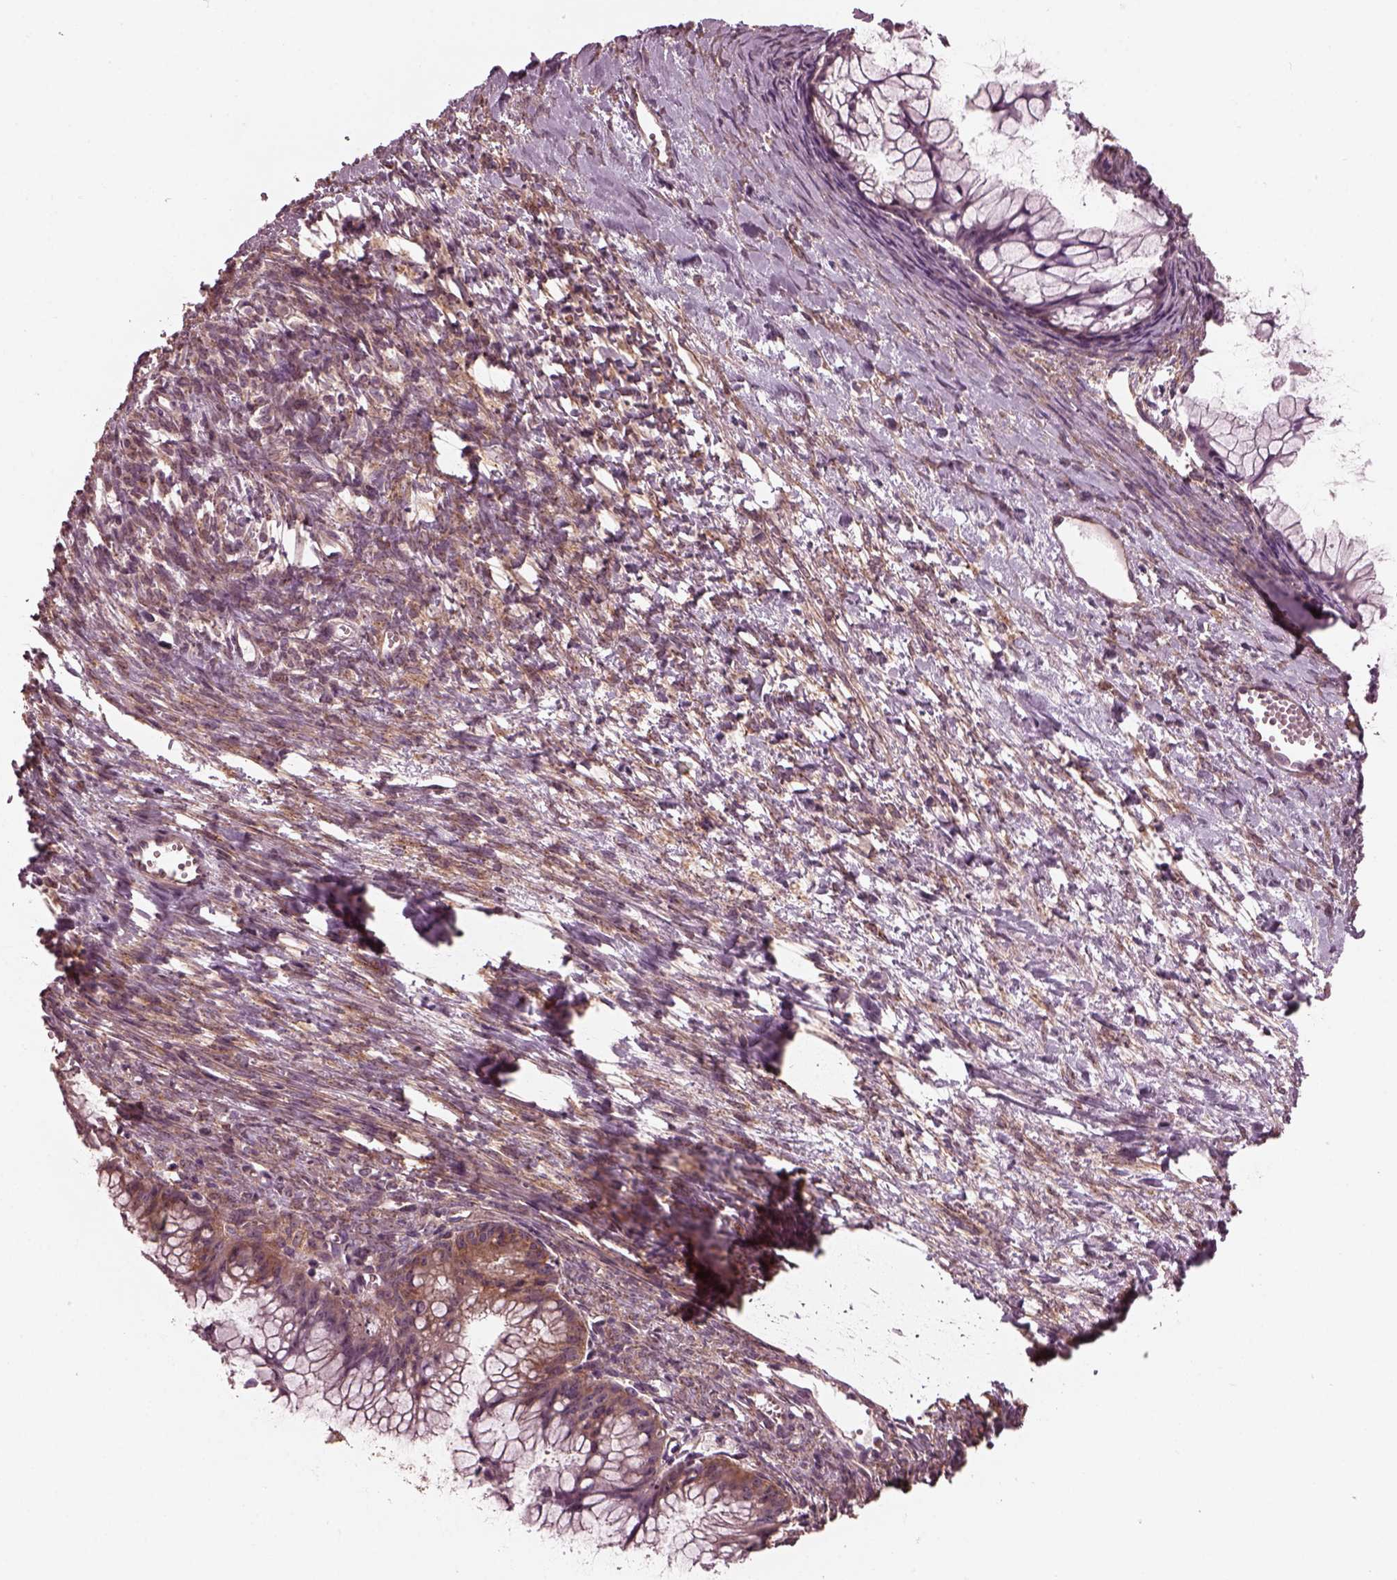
{"staining": {"intensity": "weak", "quantity": ">75%", "location": "cytoplasmic/membranous"}, "tissue": "ovarian cancer", "cell_type": "Tumor cells", "image_type": "cancer", "snomed": [{"axis": "morphology", "description": "Cystadenocarcinoma, mucinous, NOS"}, {"axis": "topography", "description": "Ovary"}], "caption": "A photomicrograph of human ovarian cancer (mucinous cystadenocarcinoma) stained for a protein reveals weak cytoplasmic/membranous brown staining in tumor cells.", "gene": "TUBG1", "patient": {"sex": "female", "age": 41}}